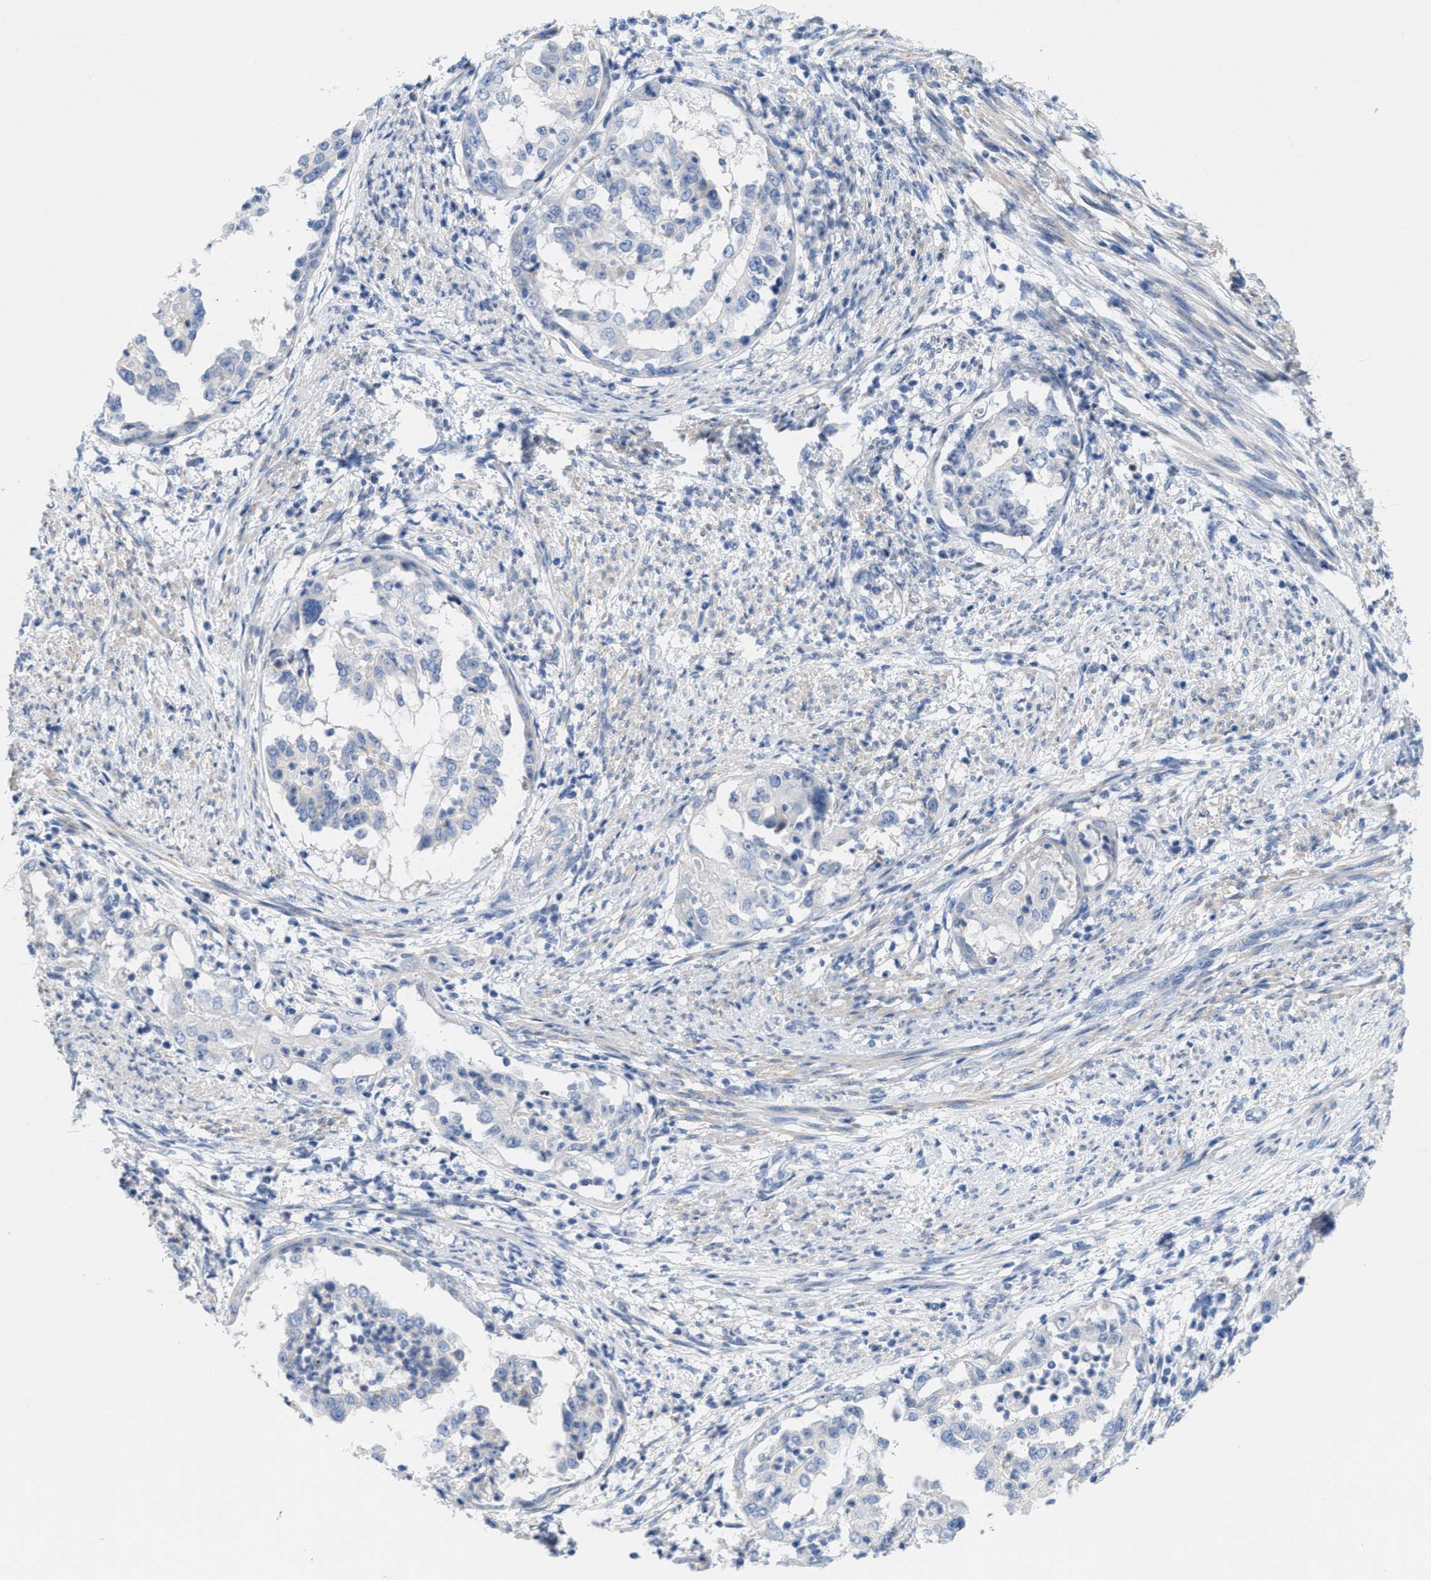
{"staining": {"intensity": "negative", "quantity": "none", "location": "none"}, "tissue": "endometrial cancer", "cell_type": "Tumor cells", "image_type": "cancer", "snomed": [{"axis": "morphology", "description": "Adenocarcinoma, NOS"}, {"axis": "topography", "description": "Endometrium"}], "caption": "Tumor cells show no significant staining in endometrial cancer (adenocarcinoma). The staining is performed using DAB brown chromogen with nuclei counter-stained in using hematoxylin.", "gene": "CPA2", "patient": {"sex": "female", "age": 85}}